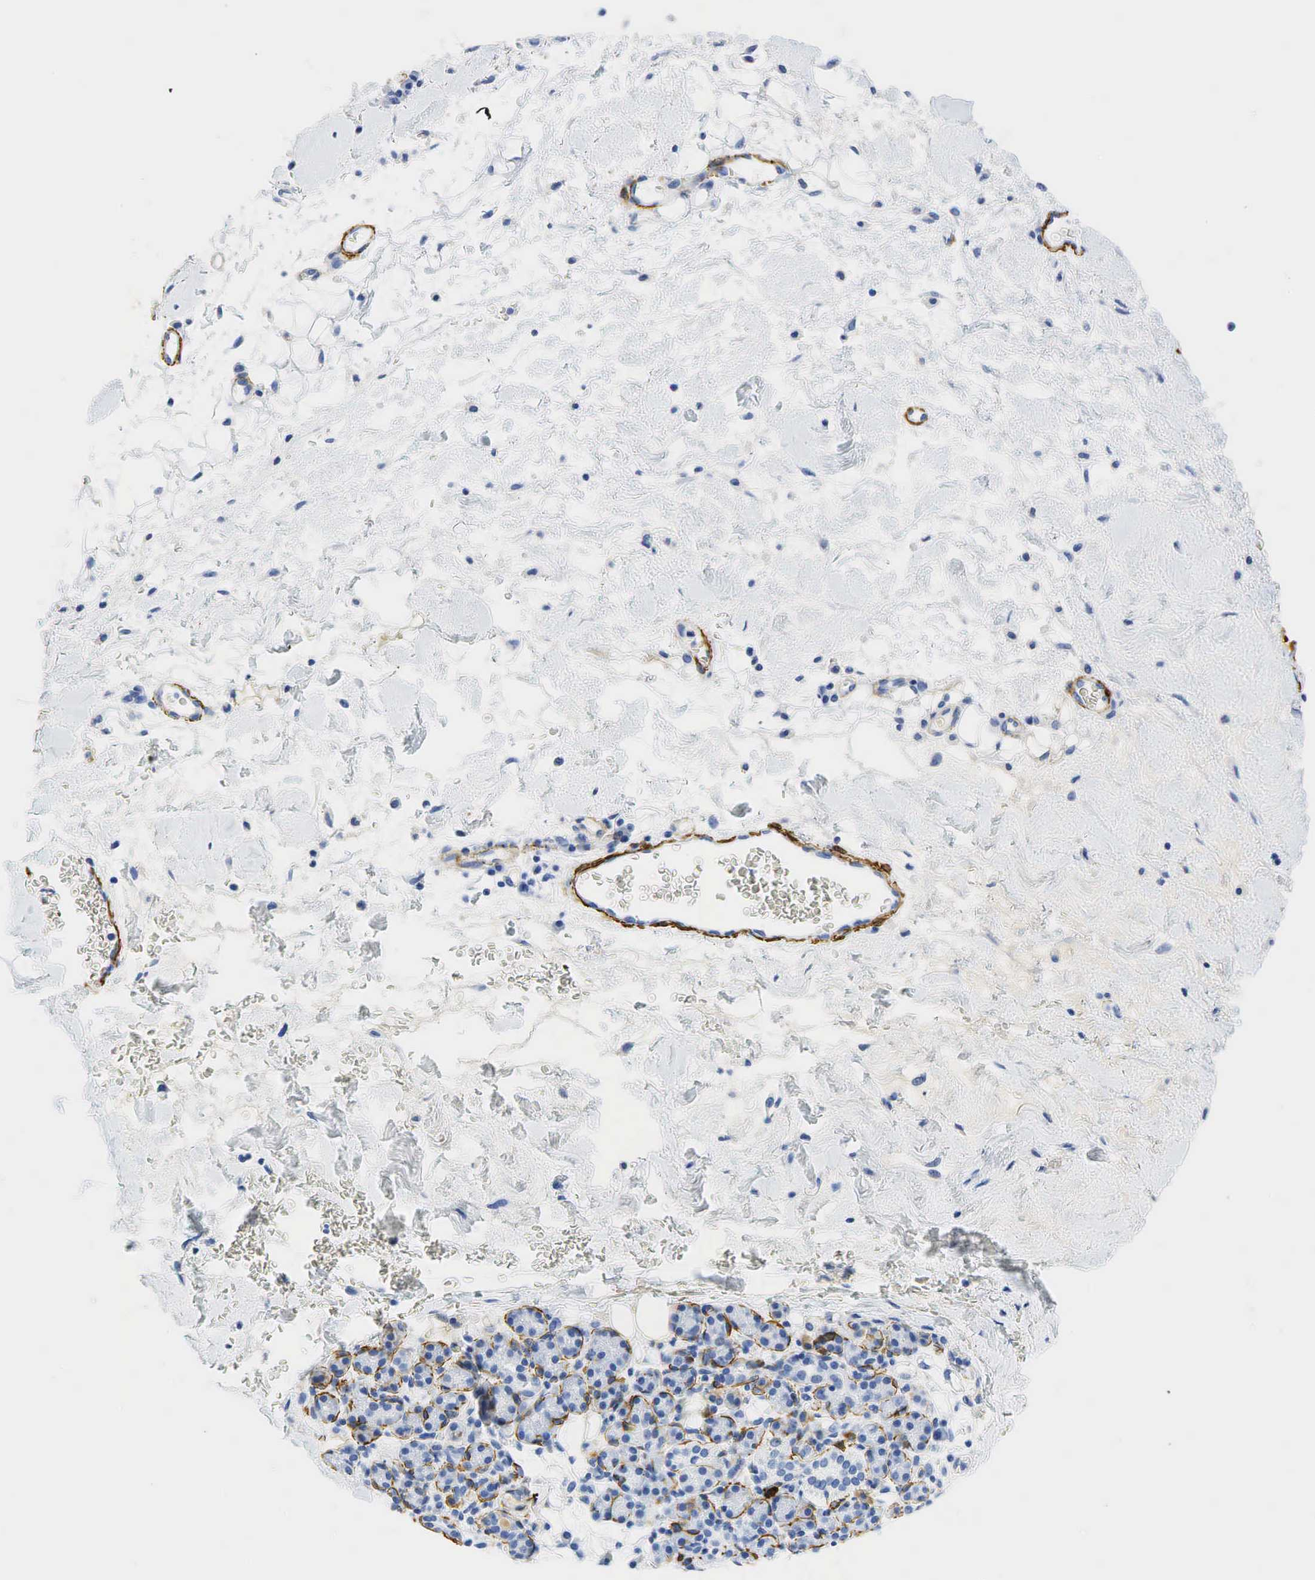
{"staining": {"intensity": "negative", "quantity": "none", "location": "none"}, "tissue": "skin cancer", "cell_type": "Tumor cells", "image_type": "cancer", "snomed": [{"axis": "morphology", "description": "Squamous cell carcinoma, NOS"}, {"axis": "topography", "description": "Skin"}], "caption": "Immunohistochemistry (IHC) micrograph of neoplastic tissue: human skin squamous cell carcinoma stained with DAB displays no significant protein staining in tumor cells.", "gene": "ACTA1", "patient": {"sex": "male", "age": 84}}